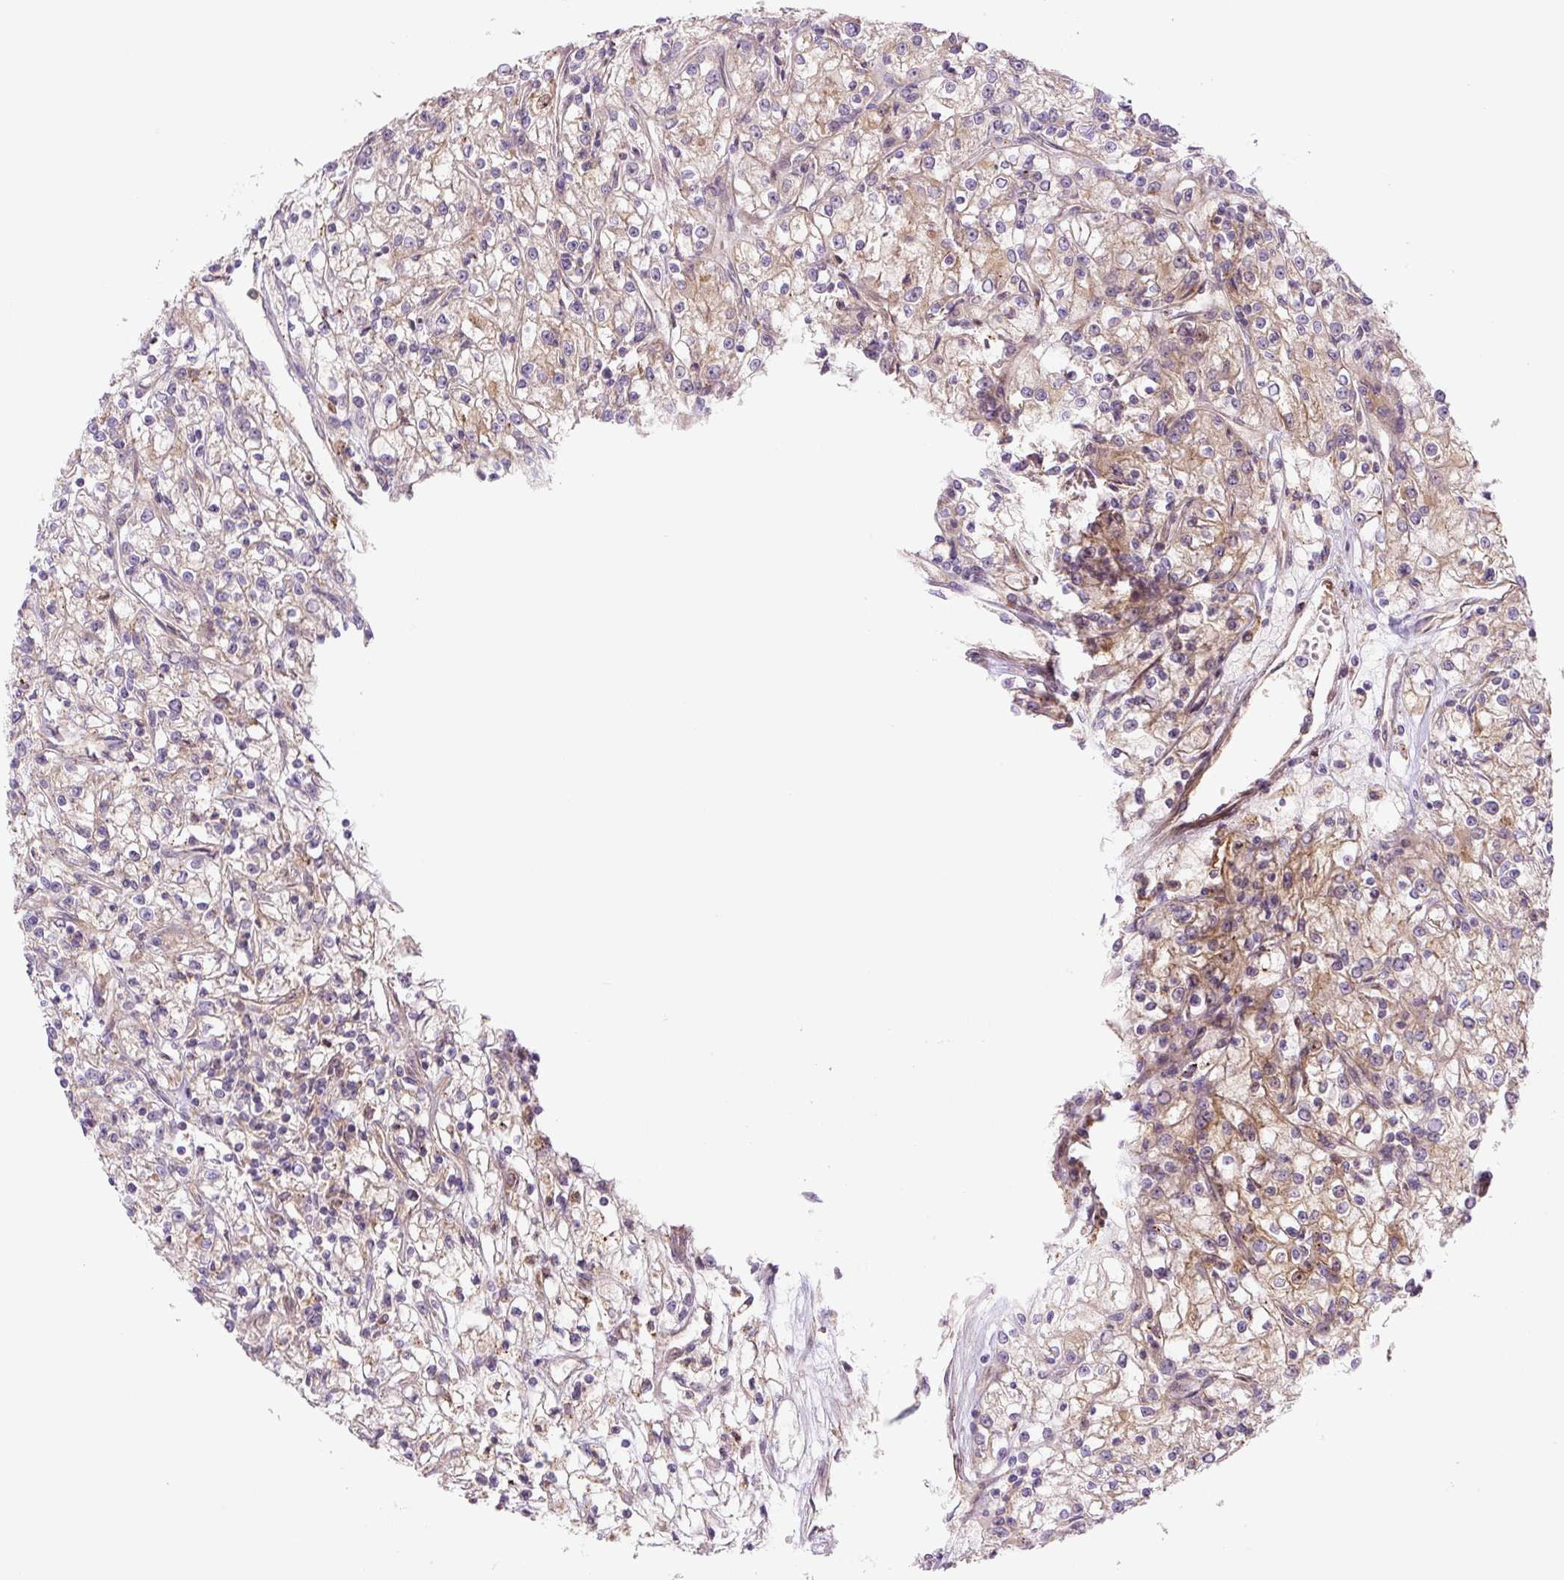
{"staining": {"intensity": "weak", "quantity": "25%-75%", "location": "cytoplasmic/membranous"}, "tissue": "renal cancer", "cell_type": "Tumor cells", "image_type": "cancer", "snomed": [{"axis": "morphology", "description": "Adenocarcinoma, NOS"}, {"axis": "topography", "description": "Kidney"}], "caption": "Tumor cells show low levels of weak cytoplasmic/membranous expression in about 25%-75% of cells in renal cancer (adenocarcinoma).", "gene": "ZSWIM7", "patient": {"sex": "female", "age": 59}}